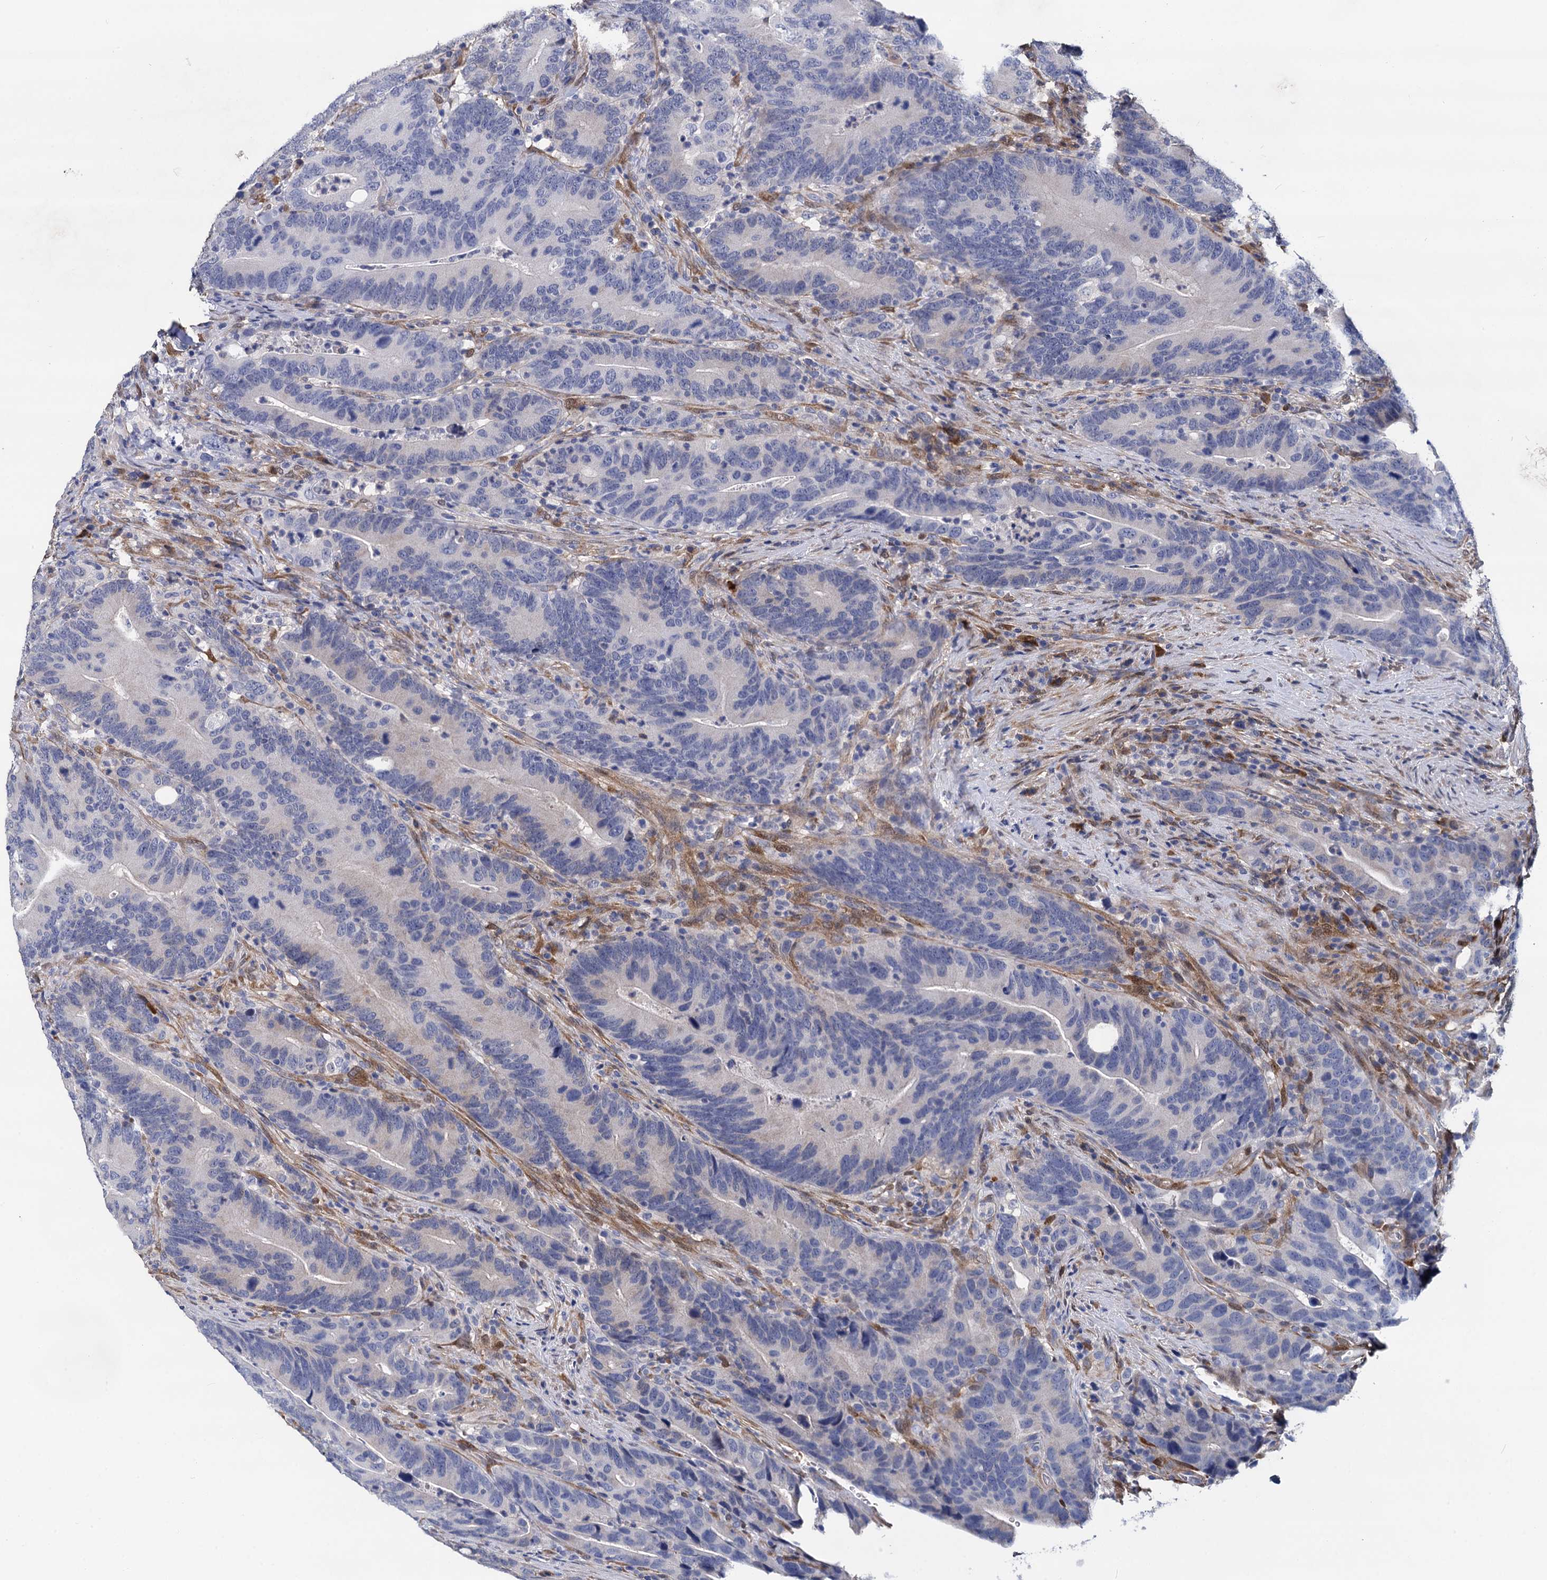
{"staining": {"intensity": "negative", "quantity": "none", "location": "none"}, "tissue": "colorectal cancer", "cell_type": "Tumor cells", "image_type": "cancer", "snomed": [{"axis": "morphology", "description": "Adenocarcinoma, NOS"}, {"axis": "topography", "description": "Colon"}], "caption": "Photomicrograph shows no protein expression in tumor cells of adenocarcinoma (colorectal) tissue.", "gene": "GSTM3", "patient": {"sex": "female", "age": 66}}